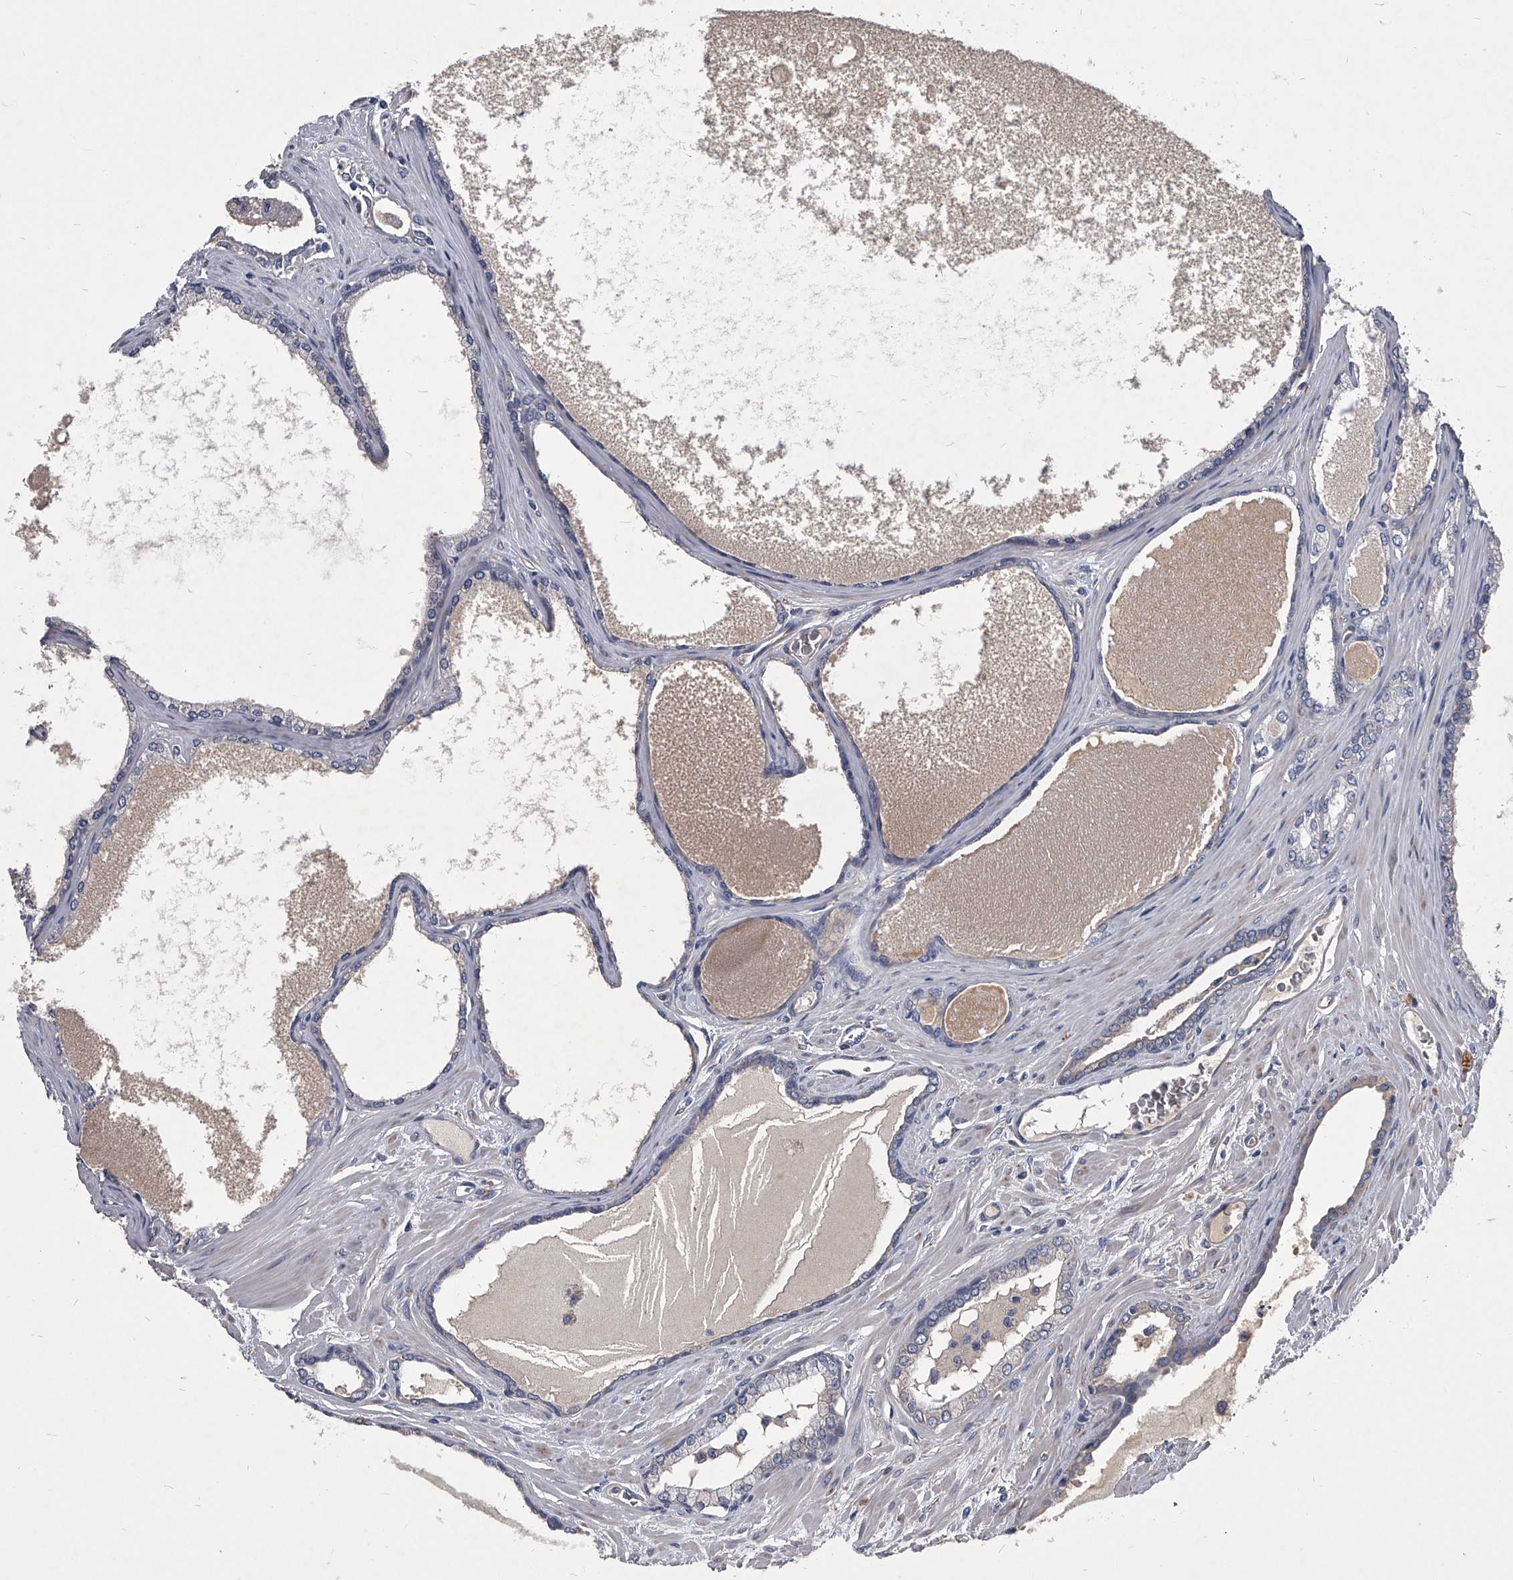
{"staining": {"intensity": "negative", "quantity": "none", "location": "none"}, "tissue": "prostate cancer", "cell_type": "Tumor cells", "image_type": "cancer", "snomed": [{"axis": "morphology", "description": "Adenocarcinoma, Low grade"}, {"axis": "topography", "description": "Prostate"}], "caption": "Protein analysis of low-grade adenocarcinoma (prostate) displays no significant expression in tumor cells.", "gene": "CCR4", "patient": {"sex": "male", "age": 70}}